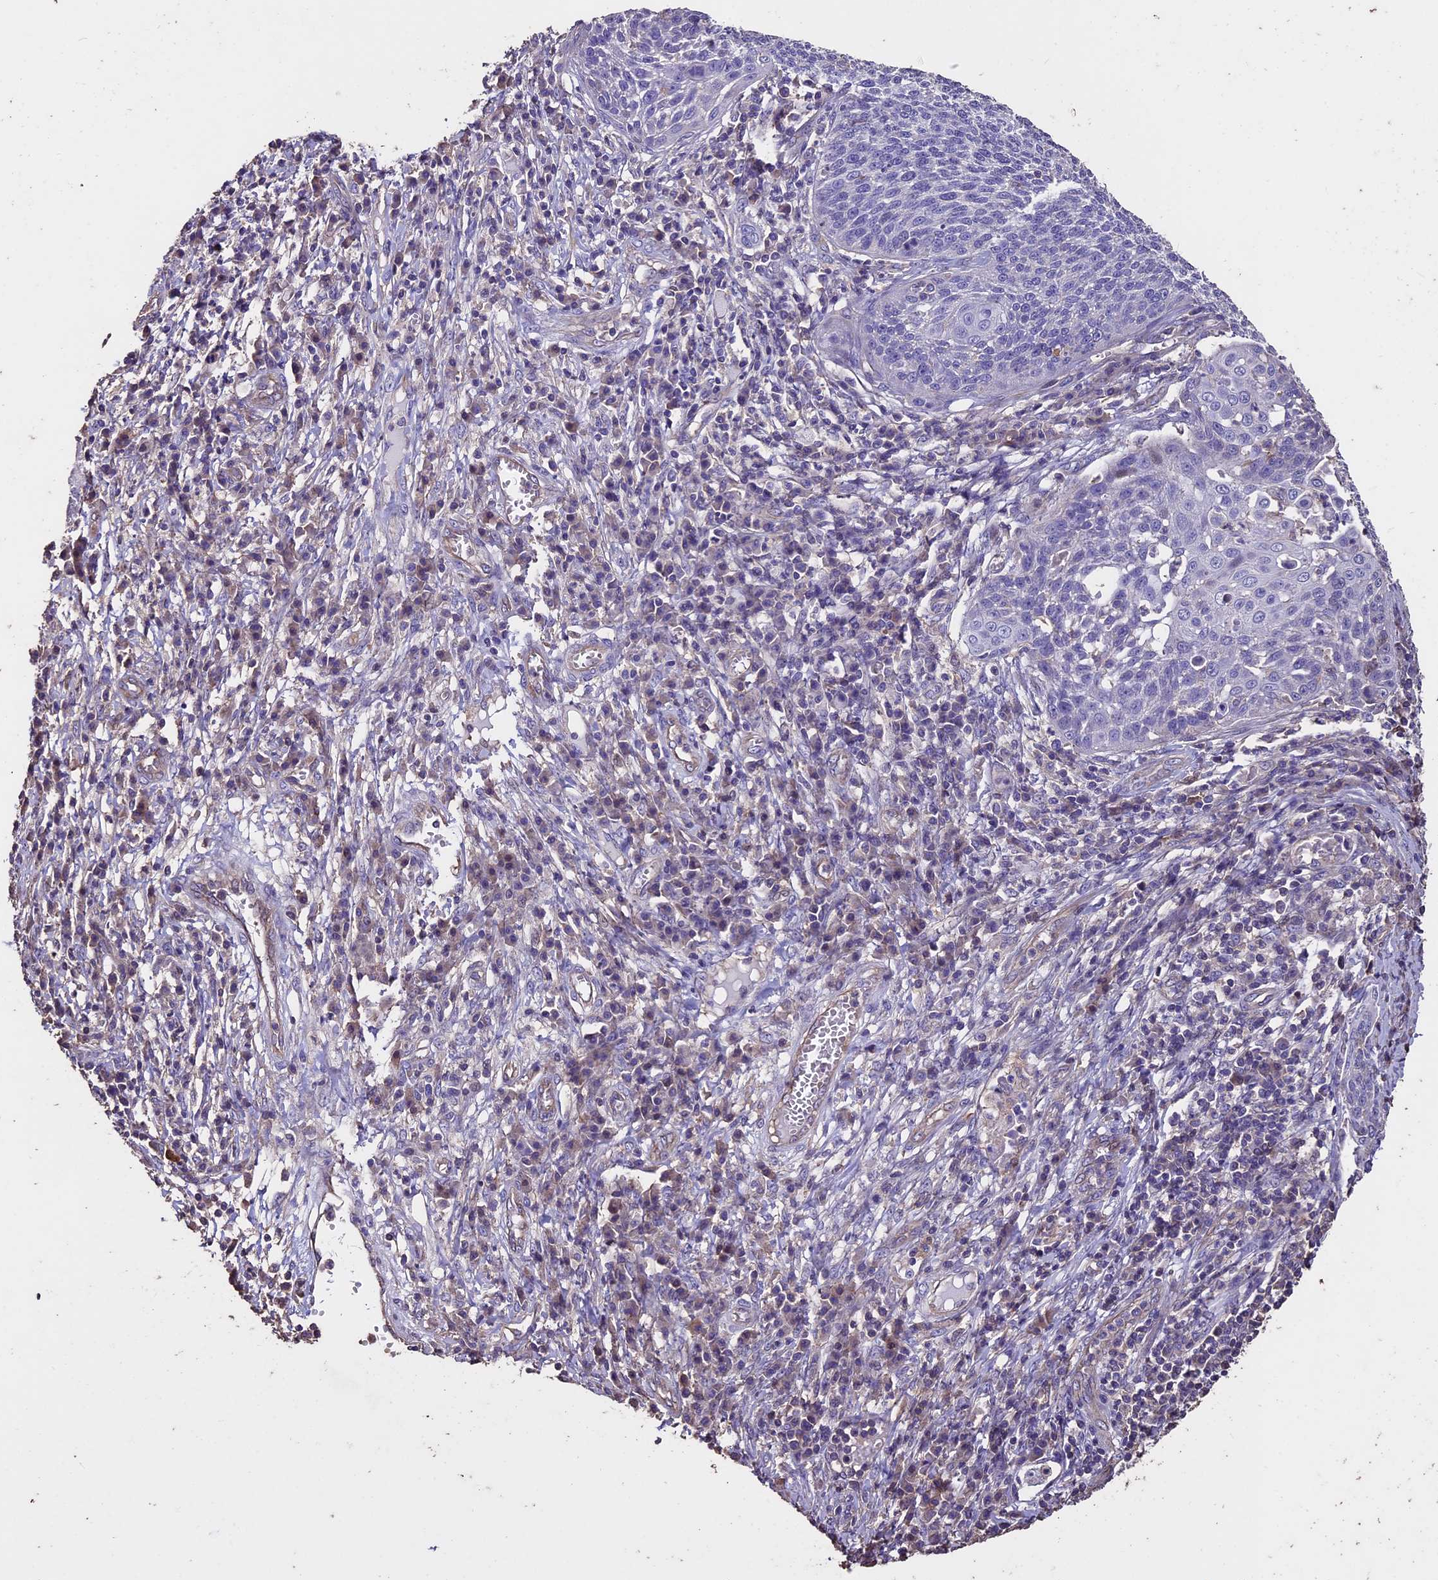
{"staining": {"intensity": "negative", "quantity": "none", "location": "none"}, "tissue": "cervical cancer", "cell_type": "Tumor cells", "image_type": "cancer", "snomed": [{"axis": "morphology", "description": "Squamous cell carcinoma, NOS"}, {"axis": "topography", "description": "Cervix"}], "caption": "A high-resolution image shows immunohistochemistry (IHC) staining of cervical squamous cell carcinoma, which displays no significant staining in tumor cells.", "gene": "USB1", "patient": {"sex": "female", "age": 34}}